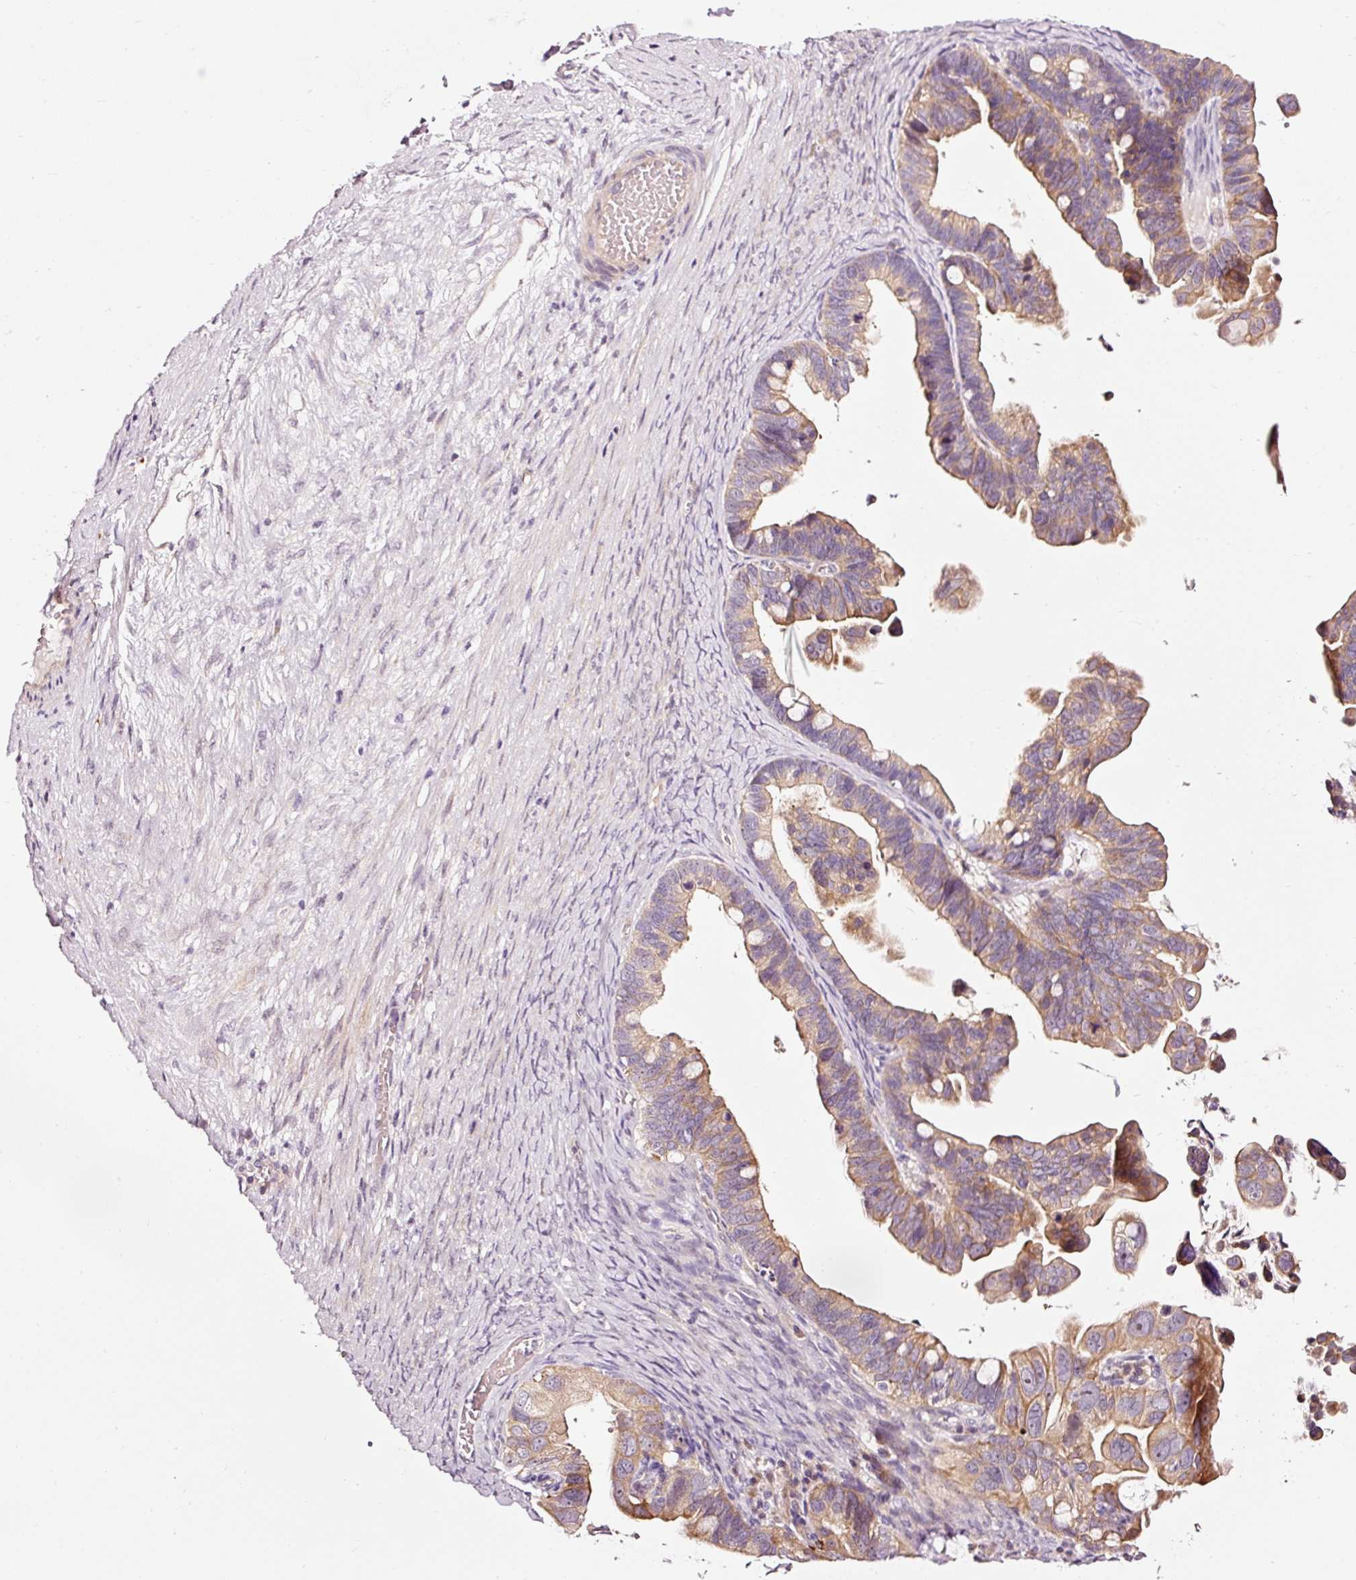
{"staining": {"intensity": "moderate", "quantity": ">75%", "location": "cytoplasmic/membranous"}, "tissue": "ovarian cancer", "cell_type": "Tumor cells", "image_type": "cancer", "snomed": [{"axis": "morphology", "description": "Cystadenocarcinoma, serous, NOS"}, {"axis": "topography", "description": "Ovary"}], "caption": "Moderate cytoplasmic/membranous protein expression is seen in approximately >75% of tumor cells in ovarian cancer.", "gene": "UTP14A", "patient": {"sex": "female", "age": 56}}